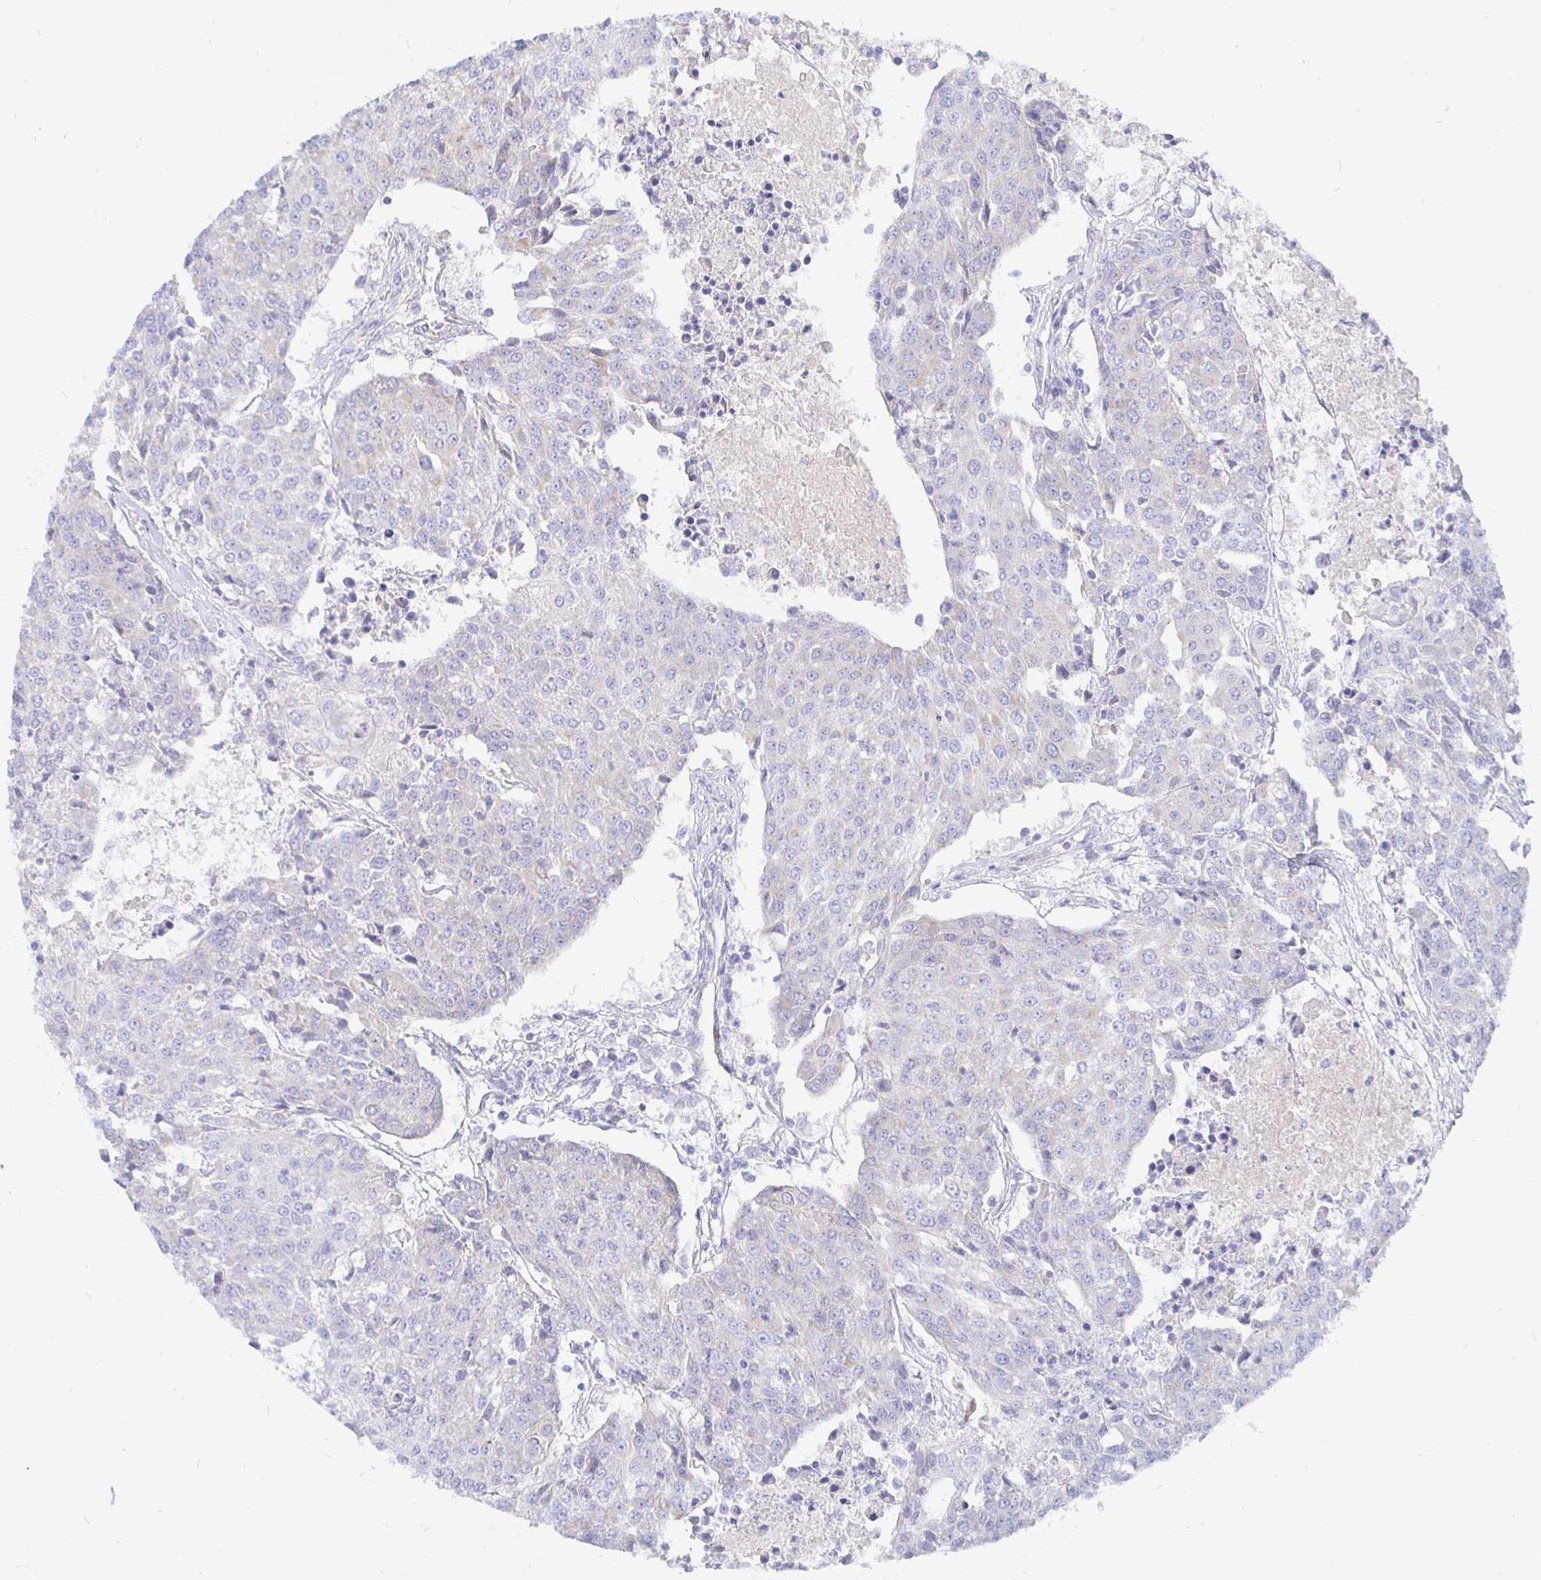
{"staining": {"intensity": "negative", "quantity": "none", "location": "none"}, "tissue": "urothelial cancer", "cell_type": "Tumor cells", "image_type": "cancer", "snomed": [{"axis": "morphology", "description": "Urothelial carcinoma, High grade"}, {"axis": "topography", "description": "Urinary bladder"}], "caption": "High power microscopy image of an IHC photomicrograph of urothelial cancer, revealing no significant positivity in tumor cells.", "gene": "COX16", "patient": {"sex": "female", "age": 85}}